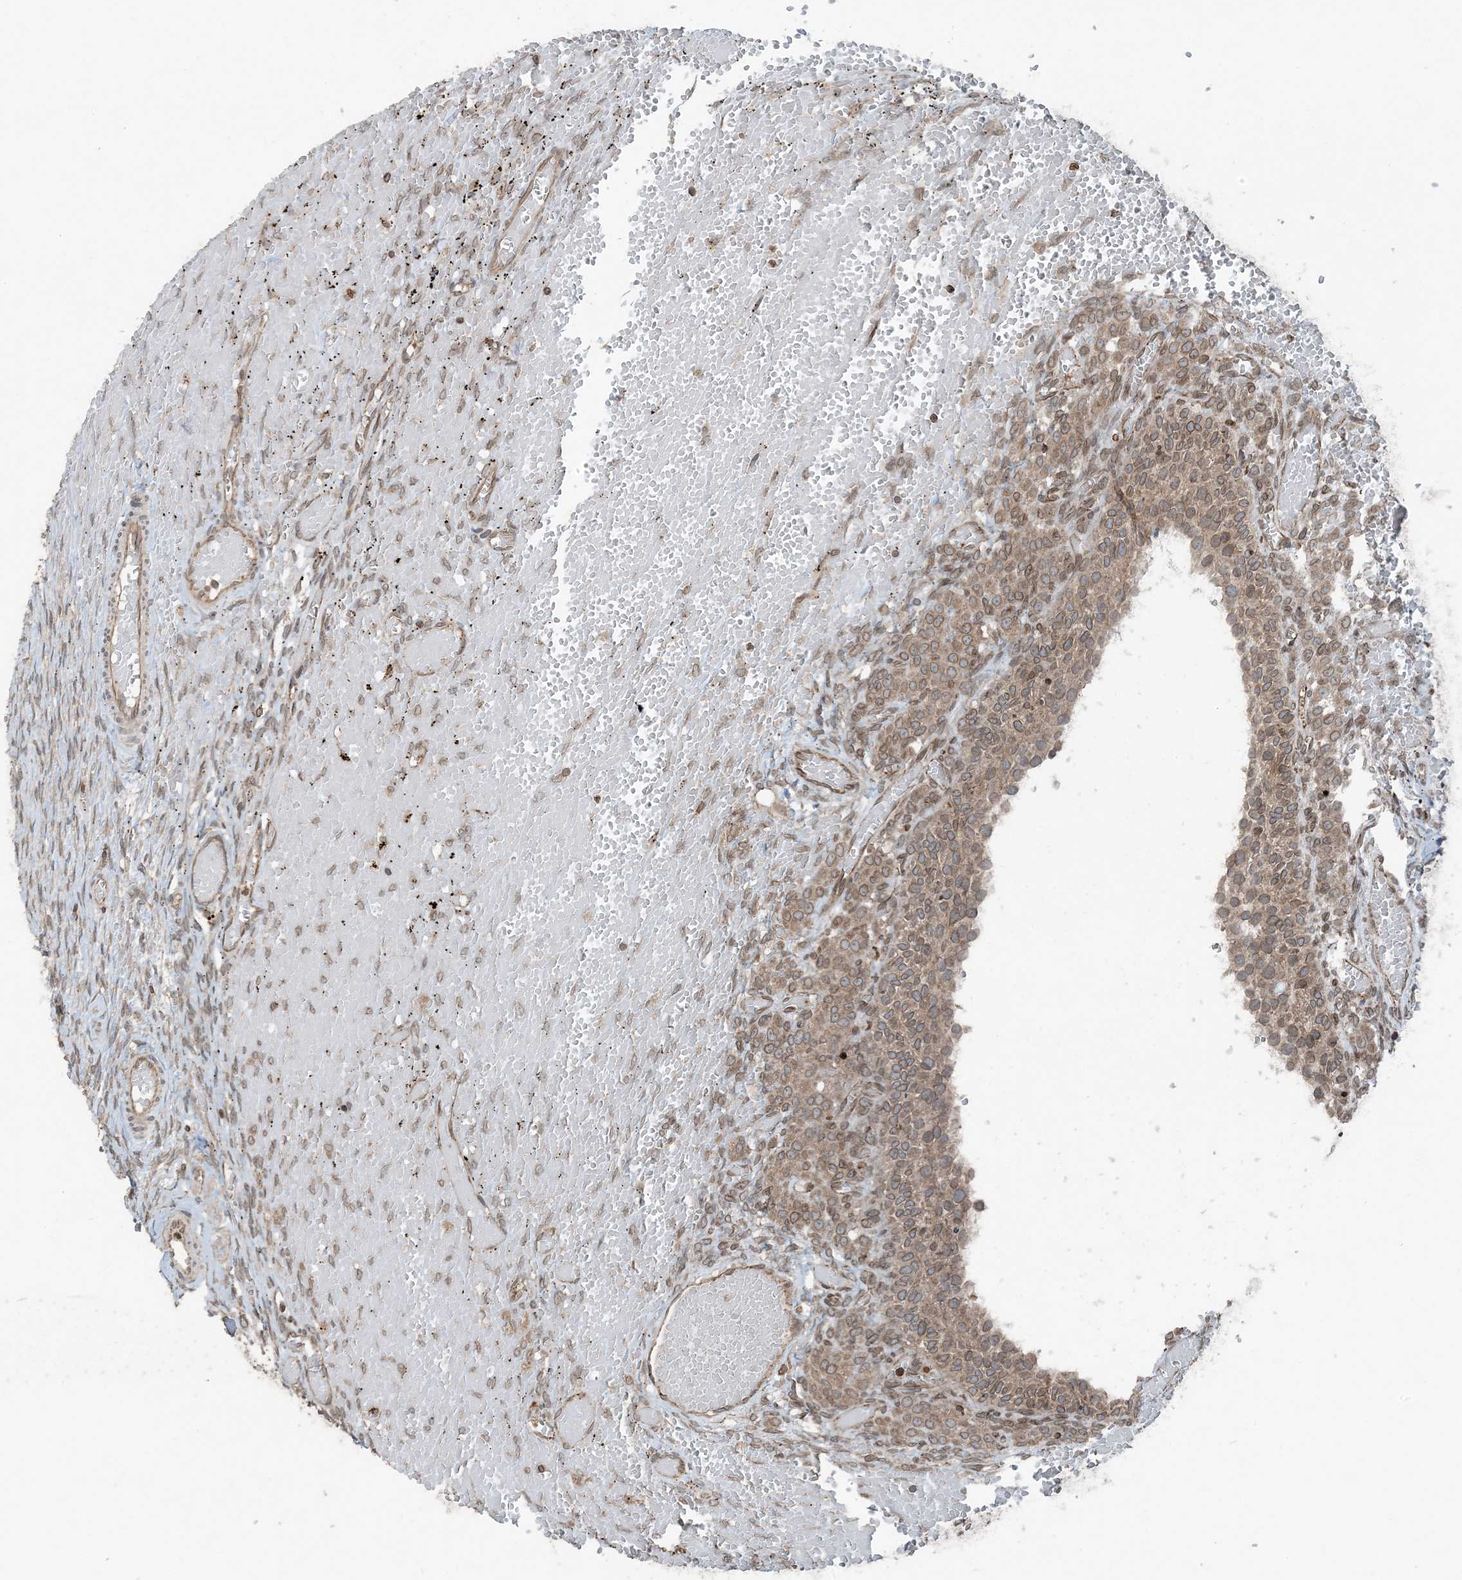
{"staining": {"intensity": "moderate", "quantity": "<25%", "location": "cytoplasmic/membranous,nuclear"}, "tissue": "ovary", "cell_type": "Ovarian stroma cells", "image_type": "normal", "snomed": [{"axis": "morphology", "description": "Adenocarcinoma, NOS"}, {"axis": "topography", "description": "Endometrium"}], "caption": "Immunohistochemistry (IHC) (DAB) staining of benign human ovary reveals moderate cytoplasmic/membranous,nuclear protein positivity in approximately <25% of ovarian stroma cells. The protein of interest is stained brown, and the nuclei are stained in blue (DAB IHC with brightfield microscopy, high magnification).", "gene": "ZFAND2B", "patient": {"sex": "female", "age": 32}}